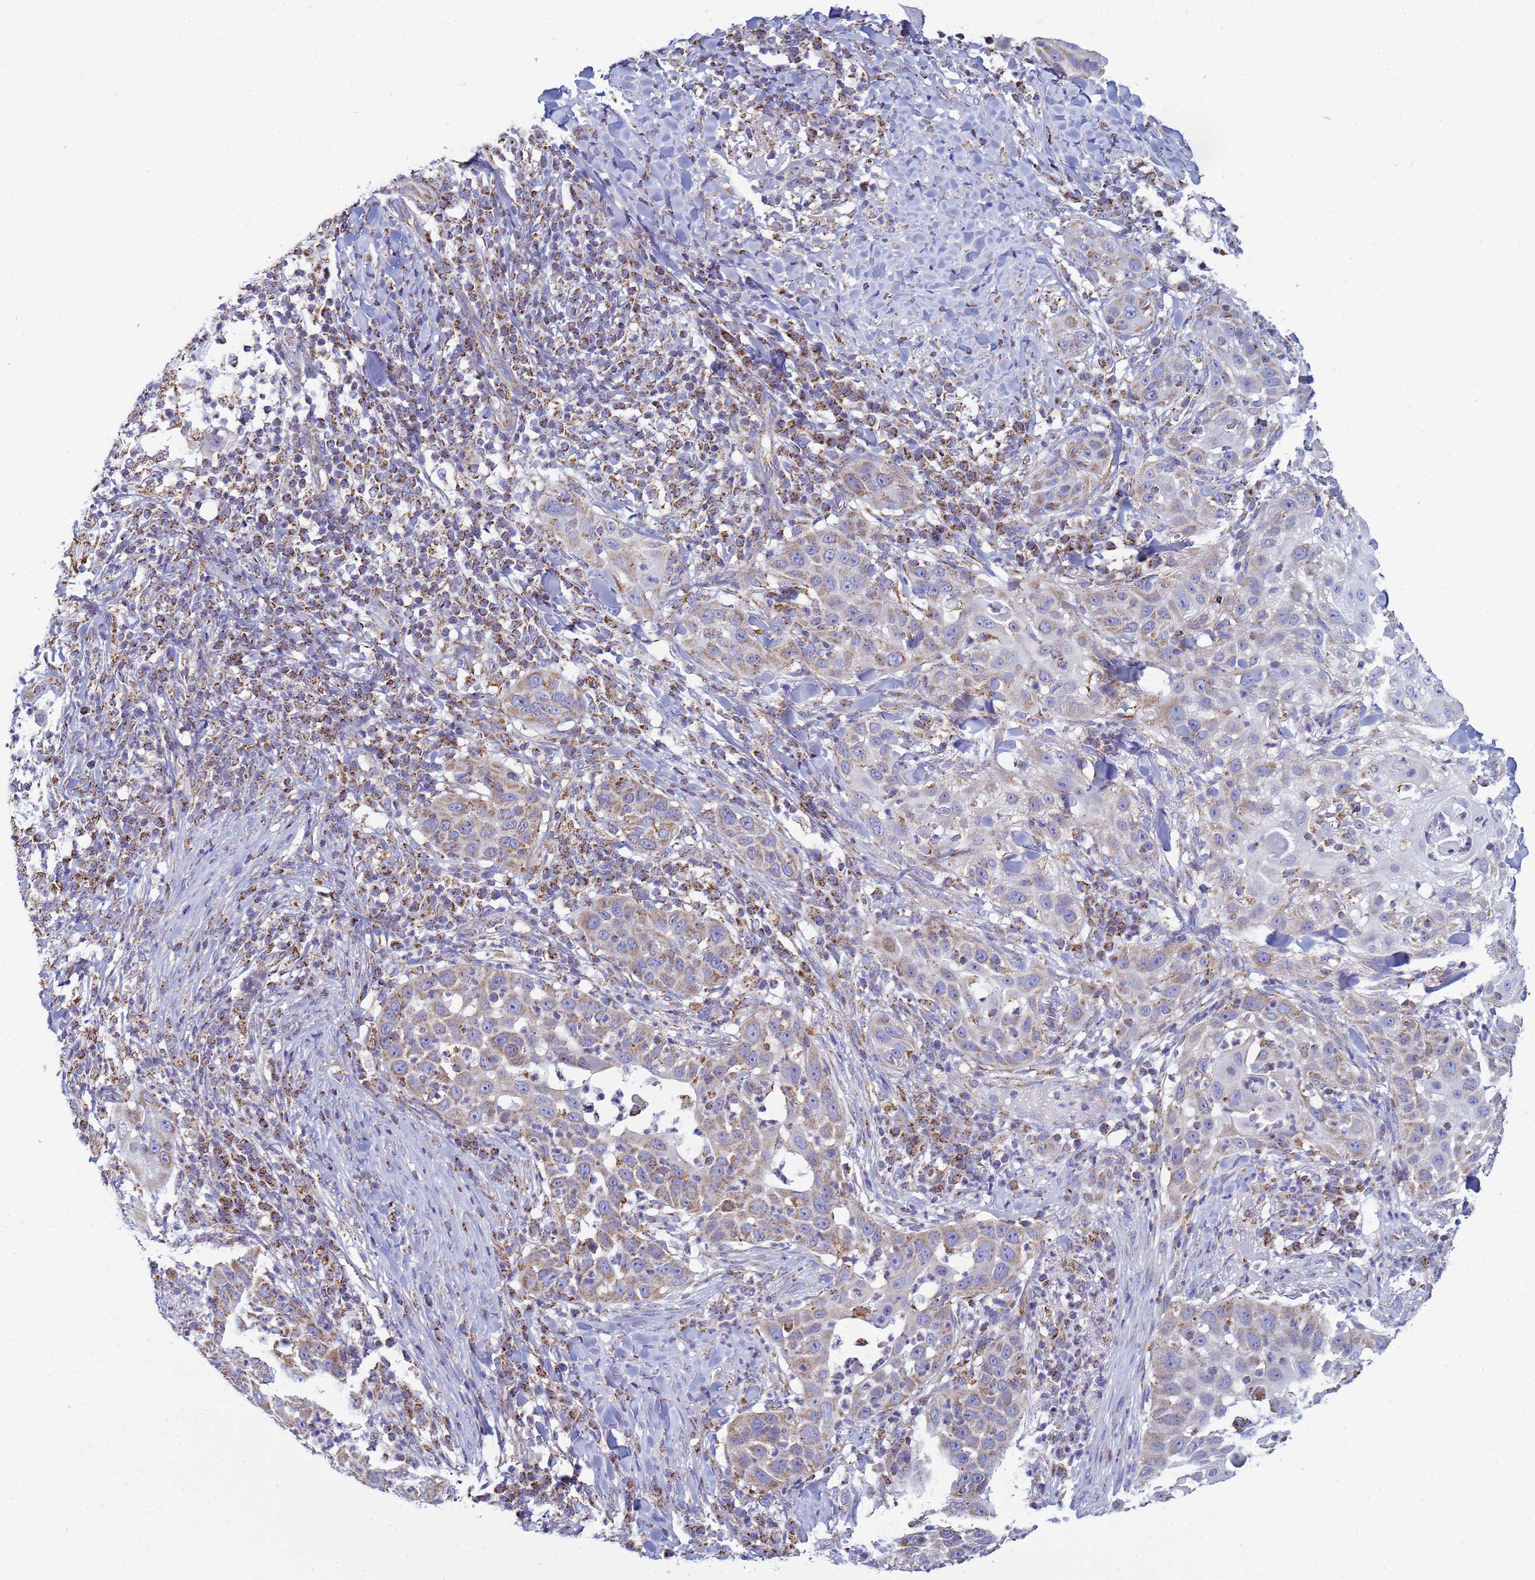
{"staining": {"intensity": "moderate", "quantity": "25%-75%", "location": "cytoplasmic/membranous"}, "tissue": "skin cancer", "cell_type": "Tumor cells", "image_type": "cancer", "snomed": [{"axis": "morphology", "description": "Squamous cell carcinoma, NOS"}, {"axis": "topography", "description": "Skin"}], "caption": "Brown immunohistochemical staining in skin cancer reveals moderate cytoplasmic/membranous positivity in approximately 25%-75% of tumor cells.", "gene": "COQ4", "patient": {"sex": "female", "age": 44}}